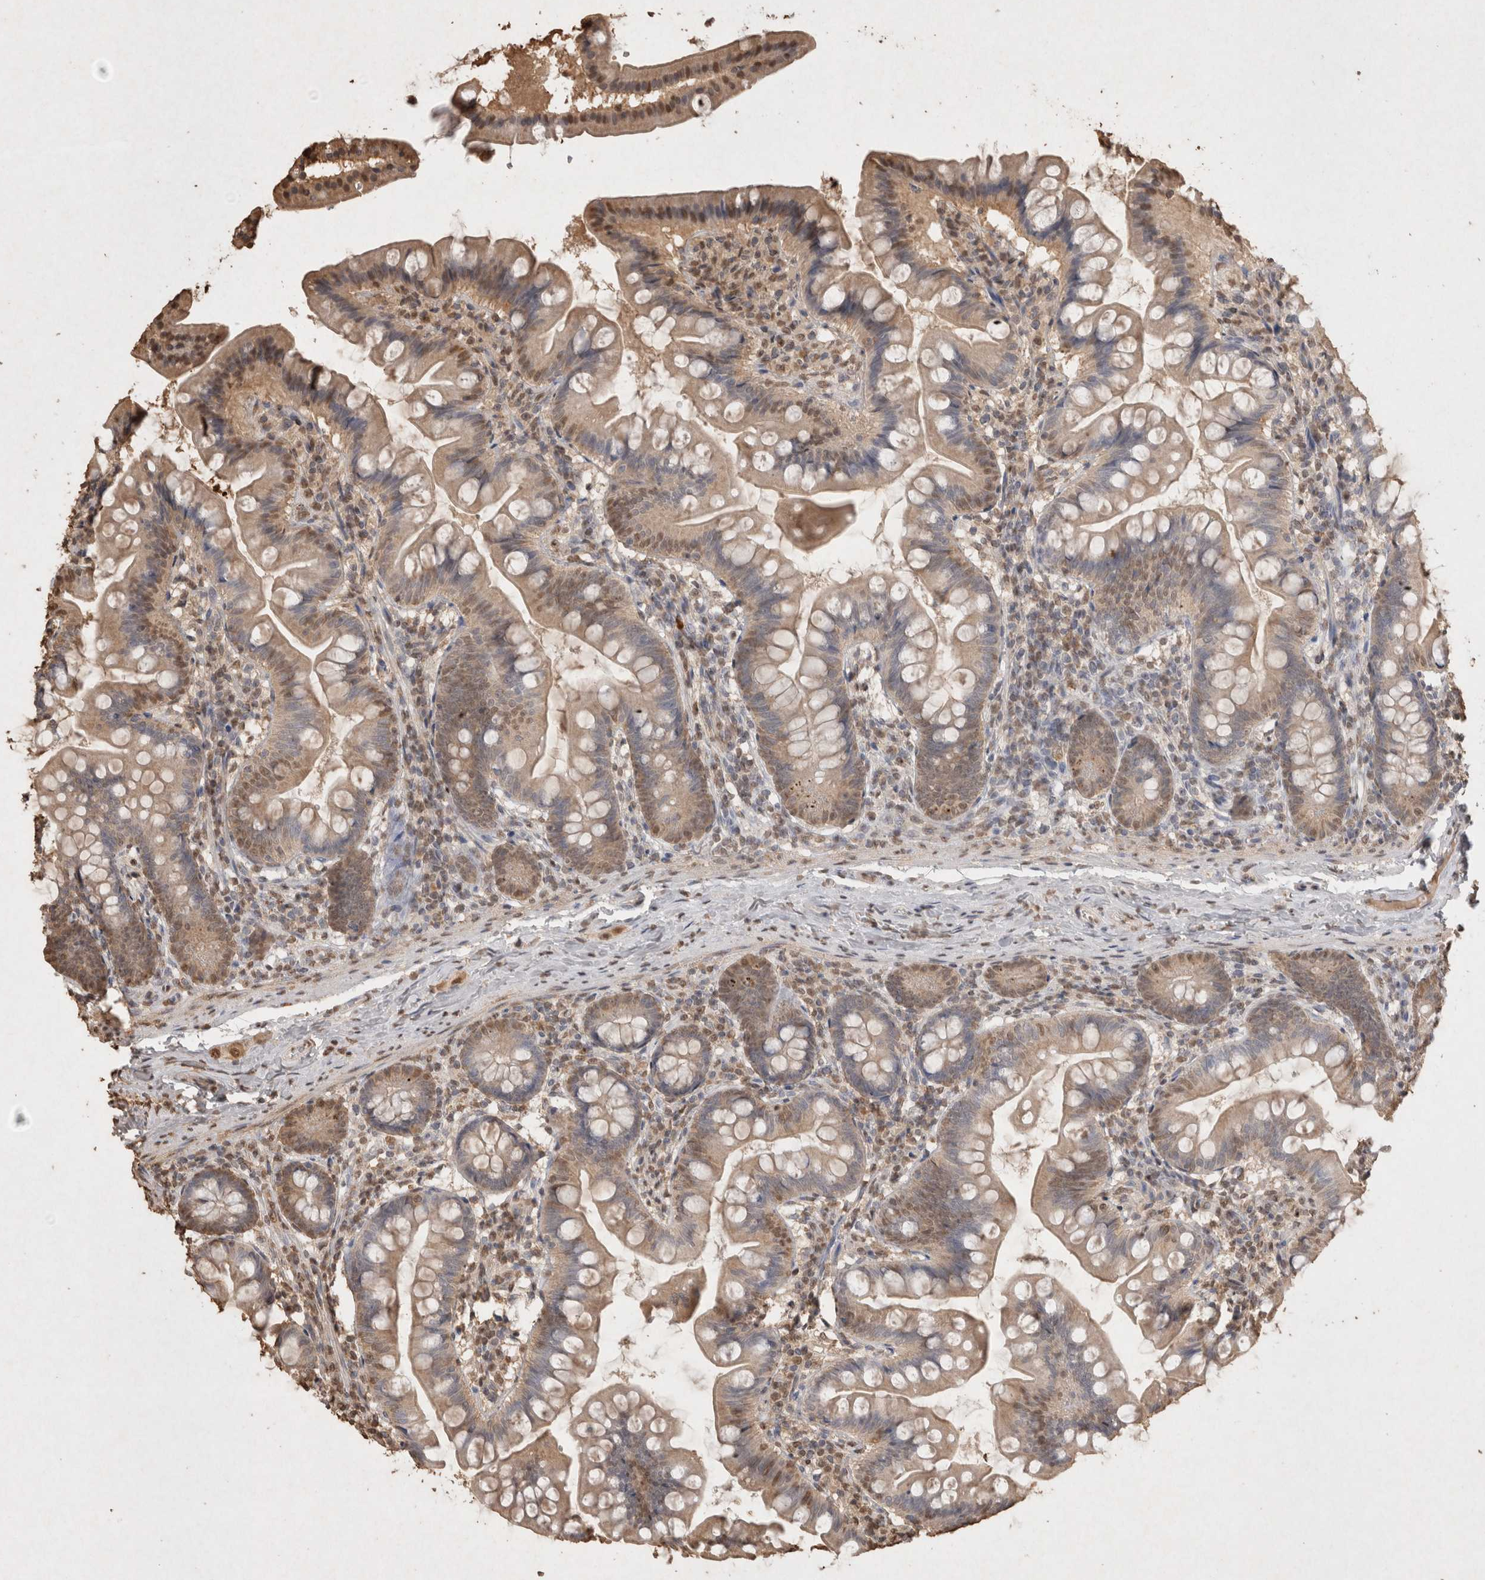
{"staining": {"intensity": "weak", "quantity": "25%-75%", "location": "cytoplasmic/membranous,nuclear"}, "tissue": "small intestine", "cell_type": "Glandular cells", "image_type": "normal", "snomed": [{"axis": "morphology", "description": "Normal tissue, NOS"}, {"axis": "topography", "description": "Small intestine"}], "caption": "Protein analysis of unremarkable small intestine shows weak cytoplasmic/membranous,nuclear expression in about 25%-75% of glandular cells. Immunohistochemistry (ihc) stains the protein of interest in brown and the nuclei are stained blue.", "gene": "MLX", "patient": {"sex": "male", "age": 7}}